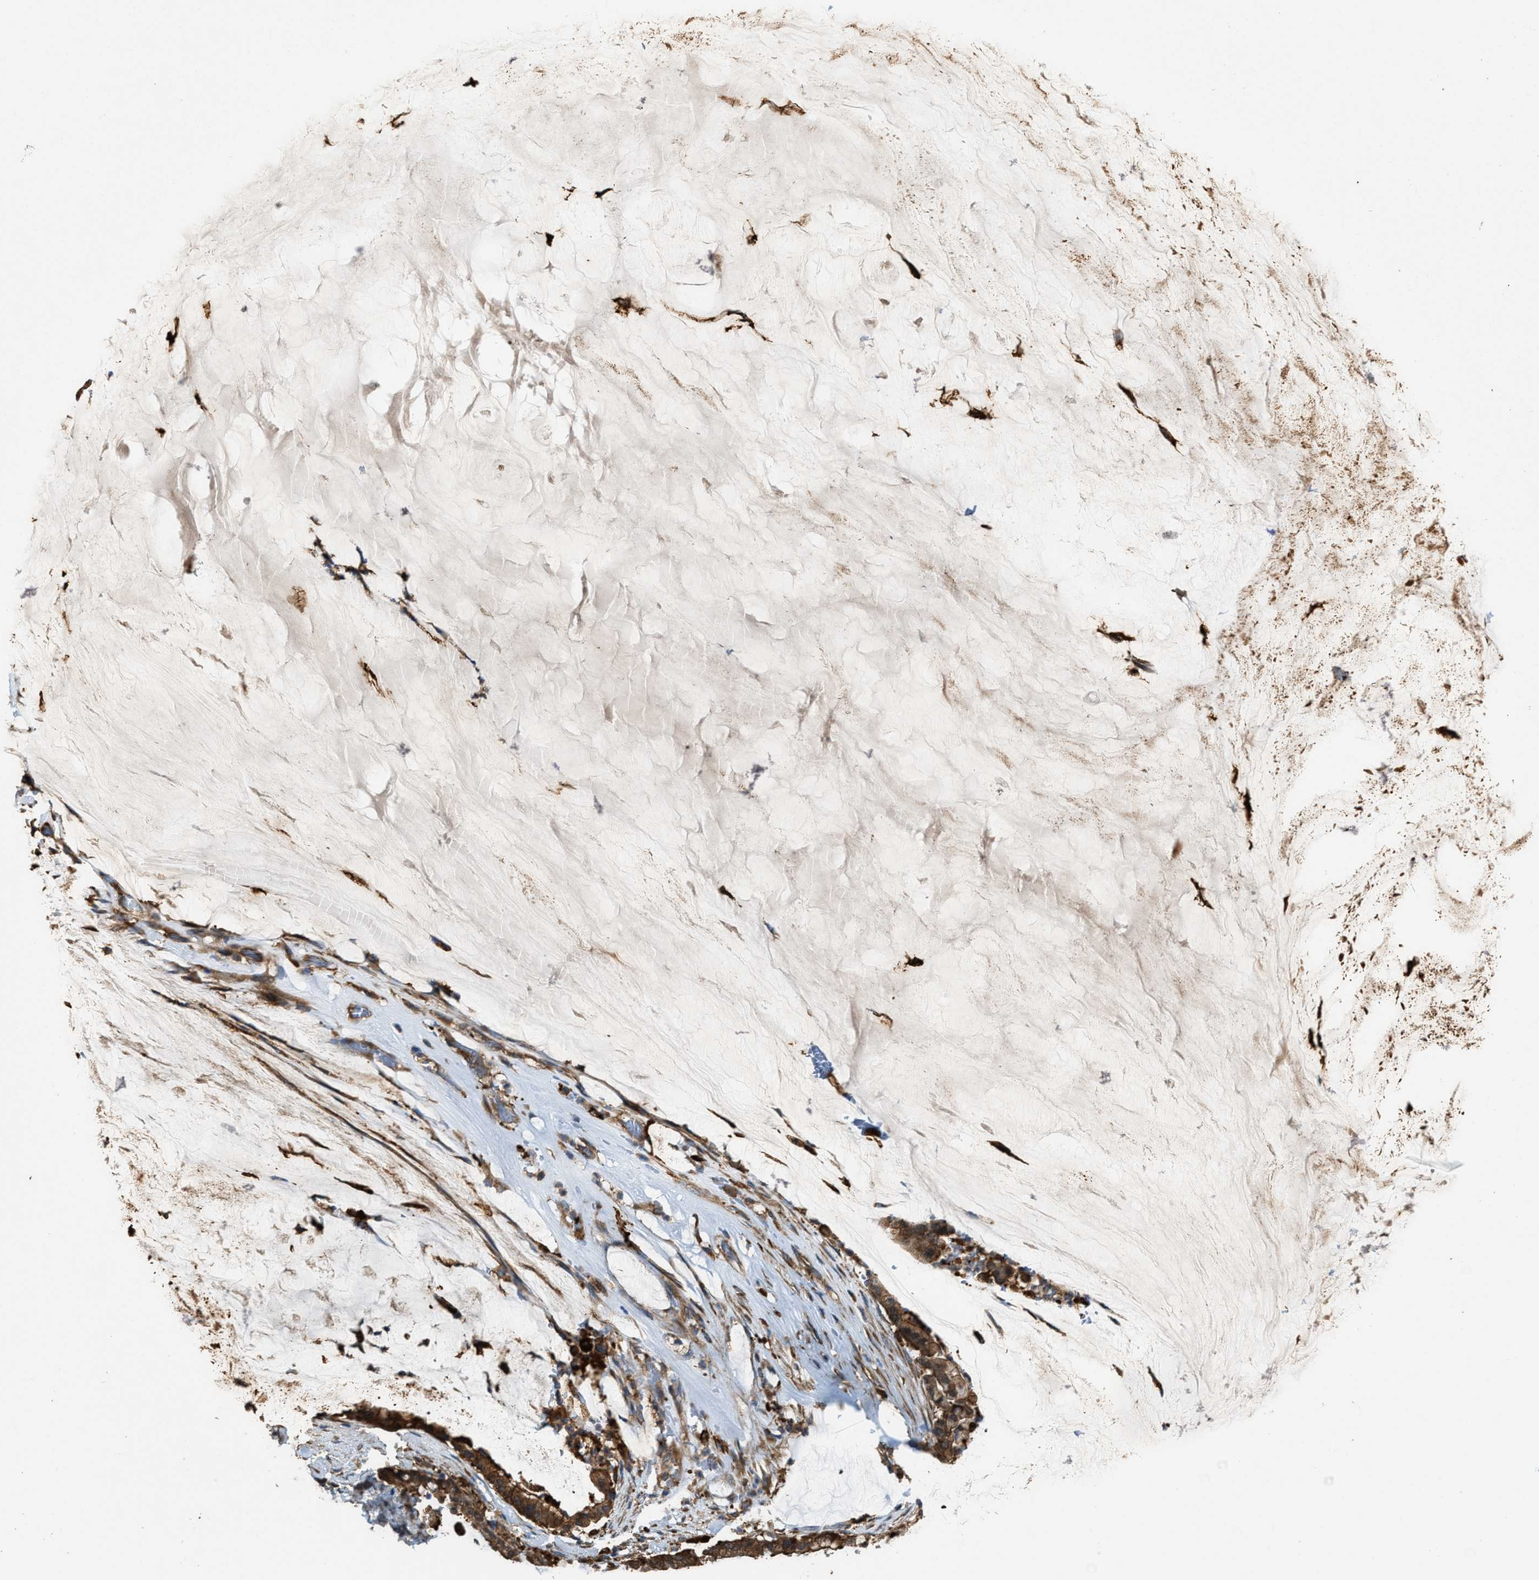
{"staining": {"intensity": "strong", "quantity": ">75%", "location": "cytoplasmic/membranous"}, "tissue": "pancreatic cancer", "cell_type": "Tumor cells", "image_type": "cancer", "snomed": [{"axis": "morphology", "description": "Adenocarcinoma, NOS"}, {"axis": "topography", "description": "Pancreas"}], "caption": "Immunohistochemical staining of adenocarcinoma (pancreatic) displays high levels of strong cytoplasmic/membranous expression in approximately >75% of tumor cells.", "gene": "ATIC", "patient": {"sex": "male", "age": 41}}